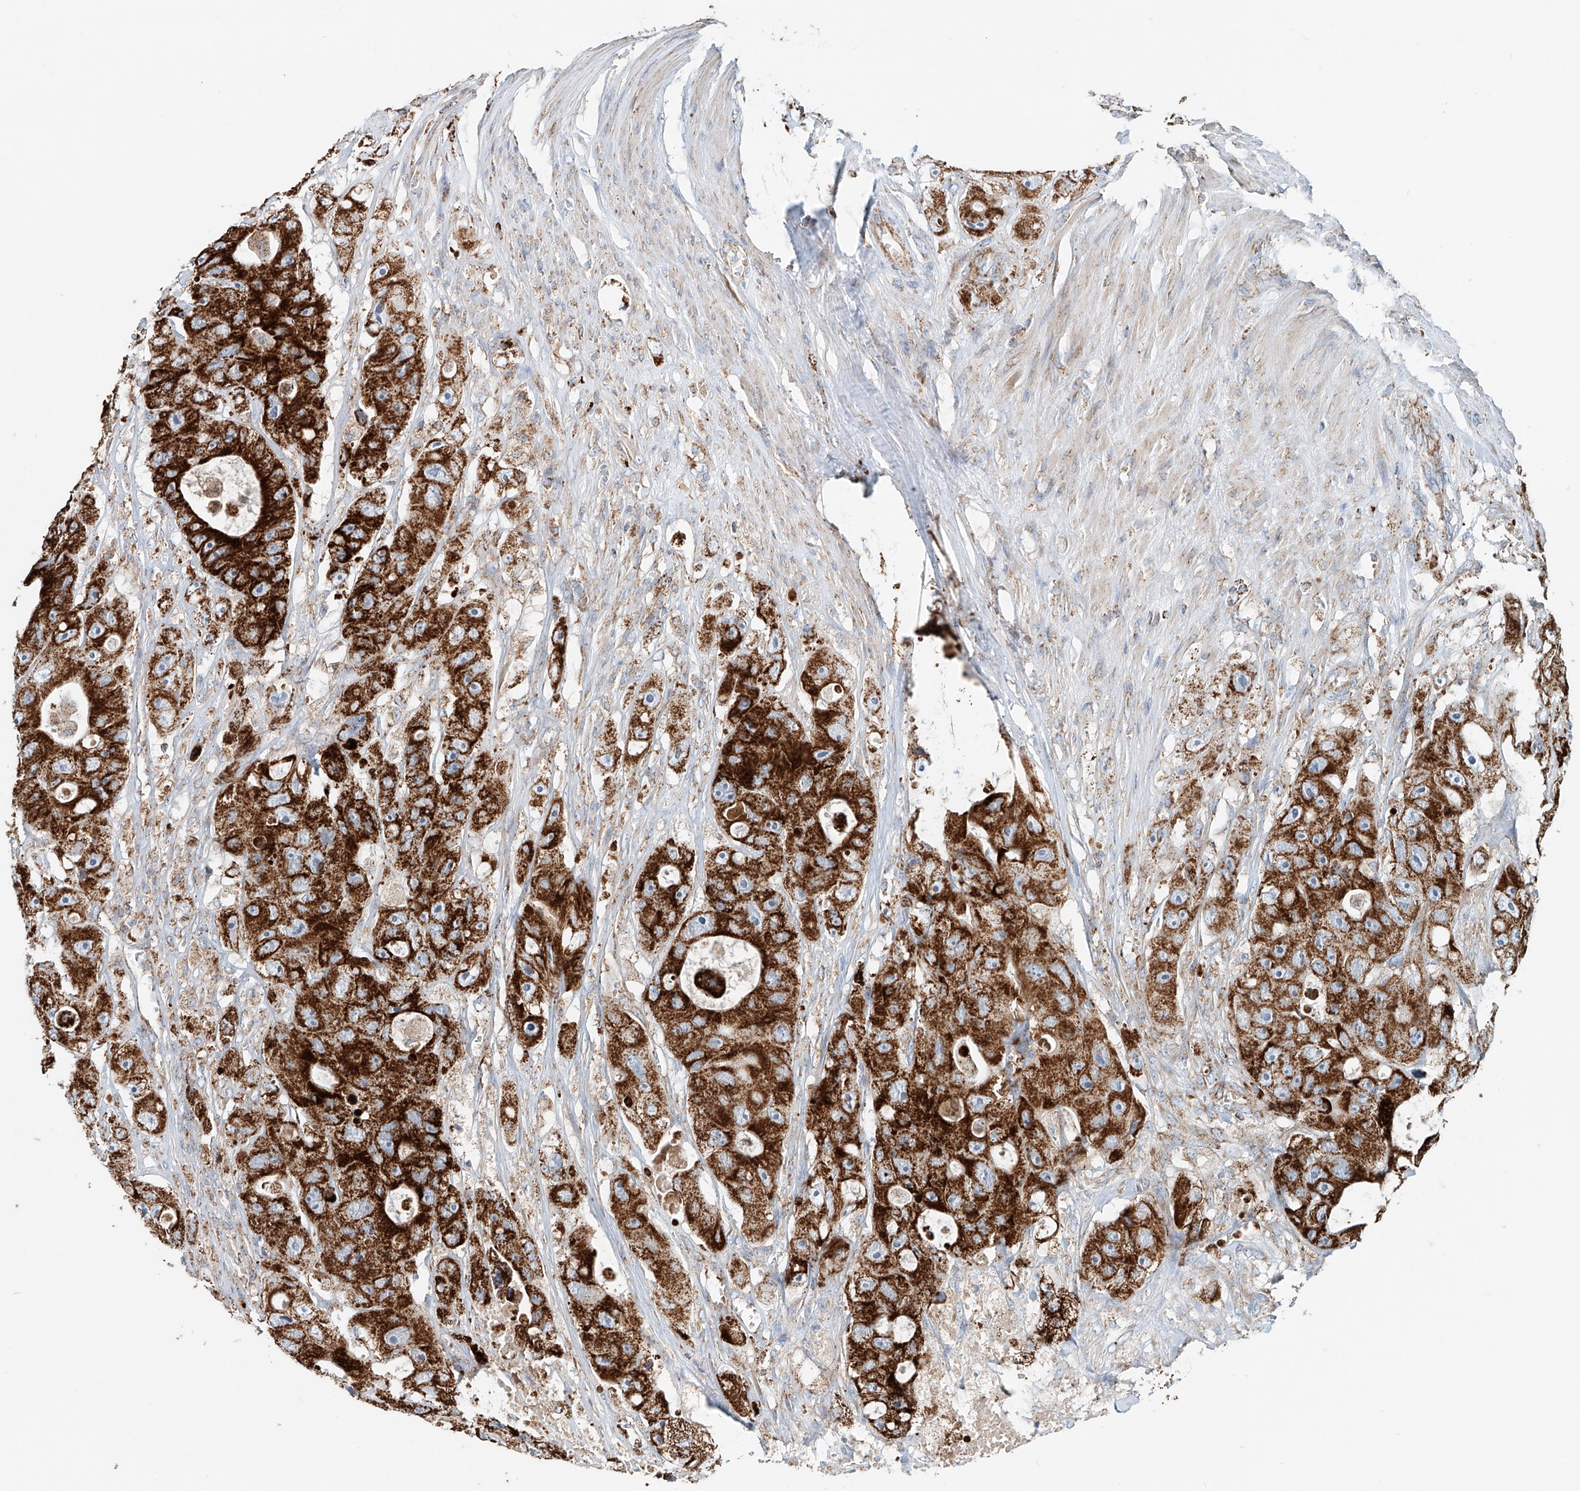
{"staining": {"intensity": "strong", "quantity": ">75%", "location": "cytoplasmic/membranous"}, "tissue": "colorectal cancer", "cell_type": "Tumor cells", "image_type": "cancer", "snomed": [{"axis": "morphology", "description": "Adenocarcinoma, NOS"}, {"axis": "topography", "description": "Colon"}], "caption": "This histopathology image exhibits colorectal adenocarcinoma stained with immunohistochemistry to label a protein in brown. The cytoplasmic/membranous of tumor cells show strong positivity for the protein. Nuclei are counter-stained blue.", "gene": "CARD10", "patient": {"sex": "female", "age": 46}}